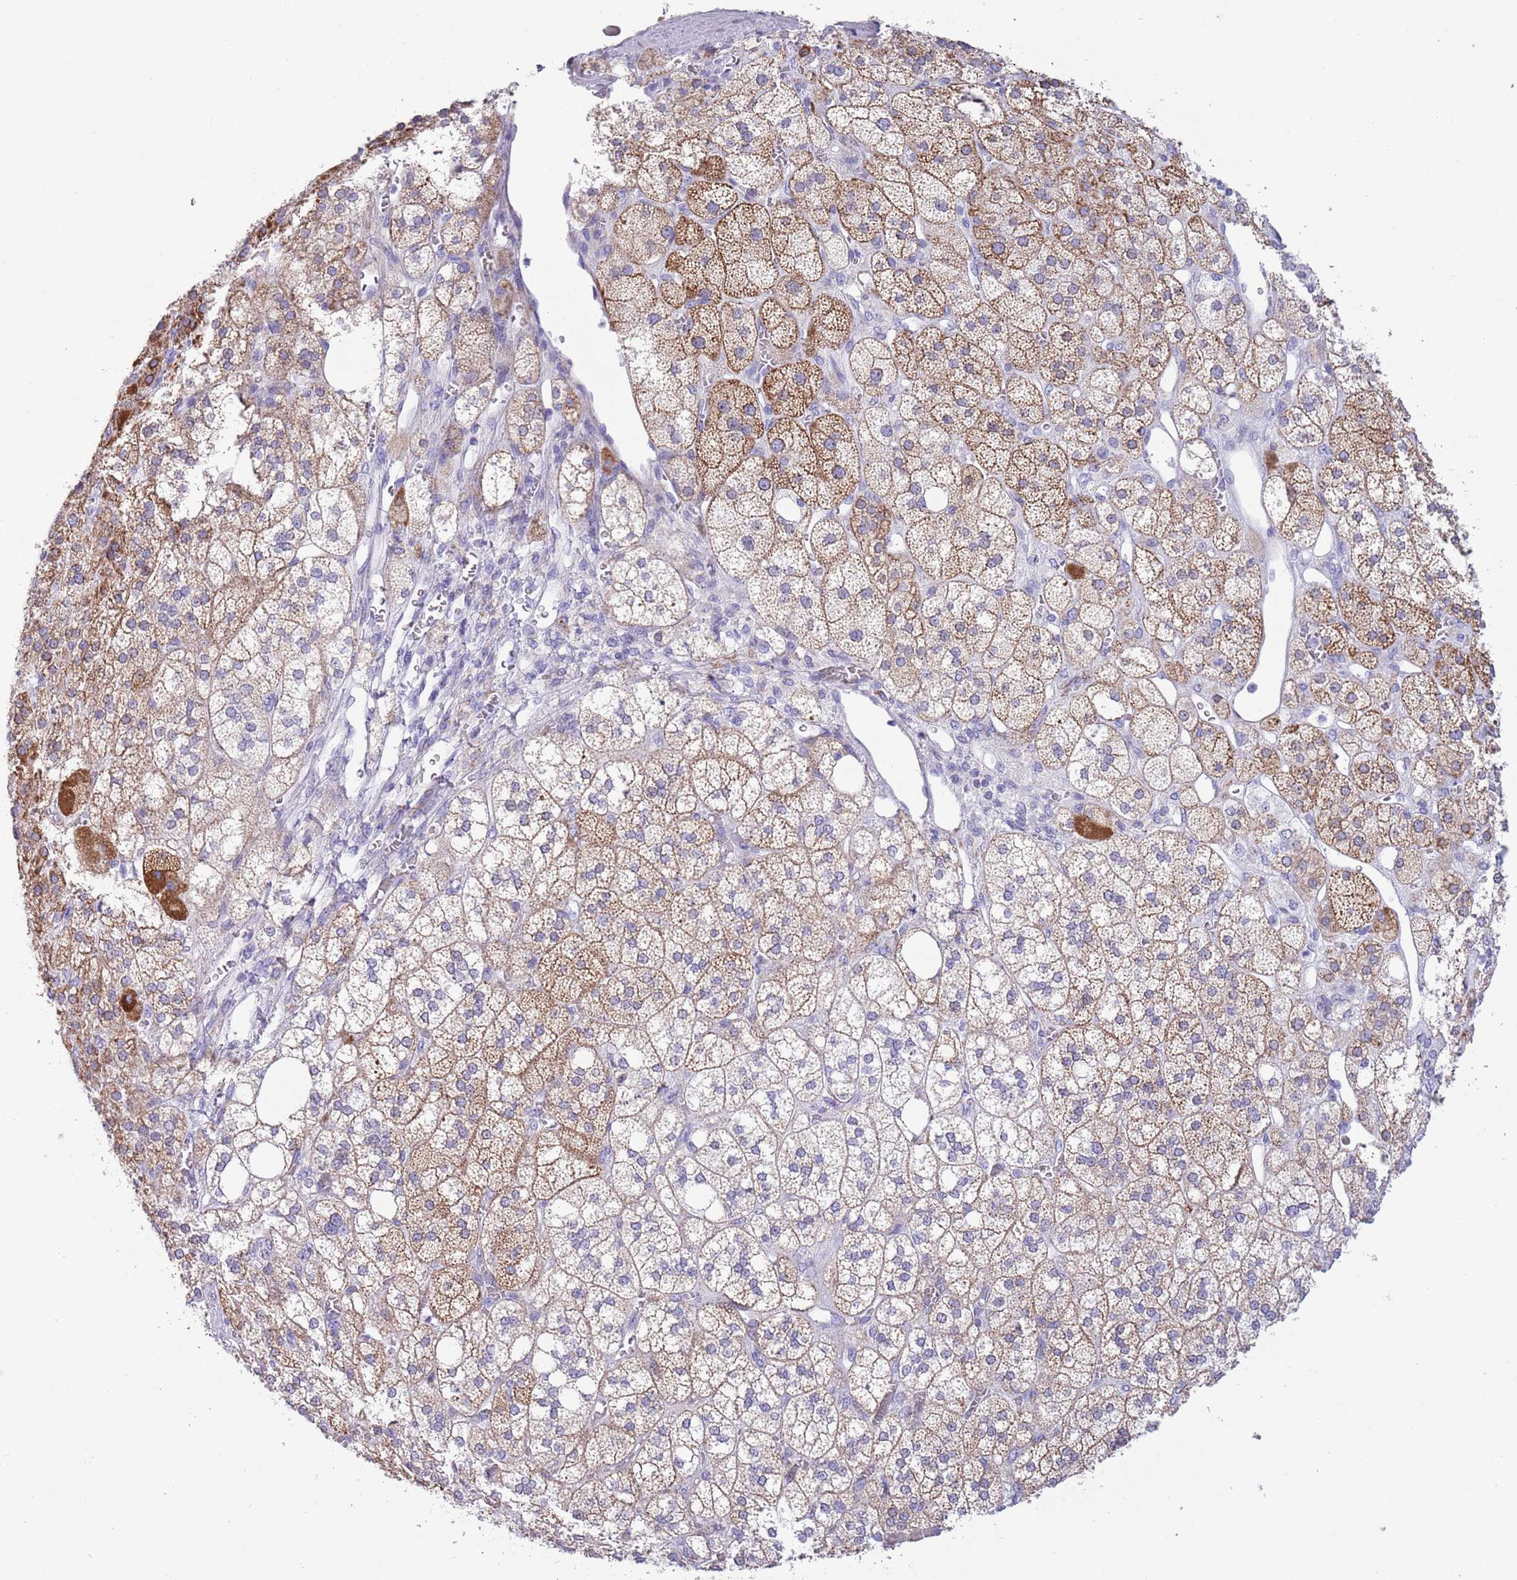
{"staining": {"intensity": "moderate", "quantity": "25%-75%", "location": "cytoplasmic/membranous"}, "tissue": "adrenal gland", "cell_type": "Glandular cells", "image_type": "normal", "snomed": [{"axis": "morphology", "description": "Normal tissue, NOS"}, {"axis": "topography", "description": "Adrenal gland"}], "caption": "DAB immunohistochemical staining of unremarkable human adrenal gland reveals moderate cytoplasmic/membranous protein staining in approximately 25%-75% of glandular cells. The protein of interest is shown in brown color, while the nuclei are stained blue.", "gene": "MOCOS", "patient": {"sex": "male", "age": 61}}